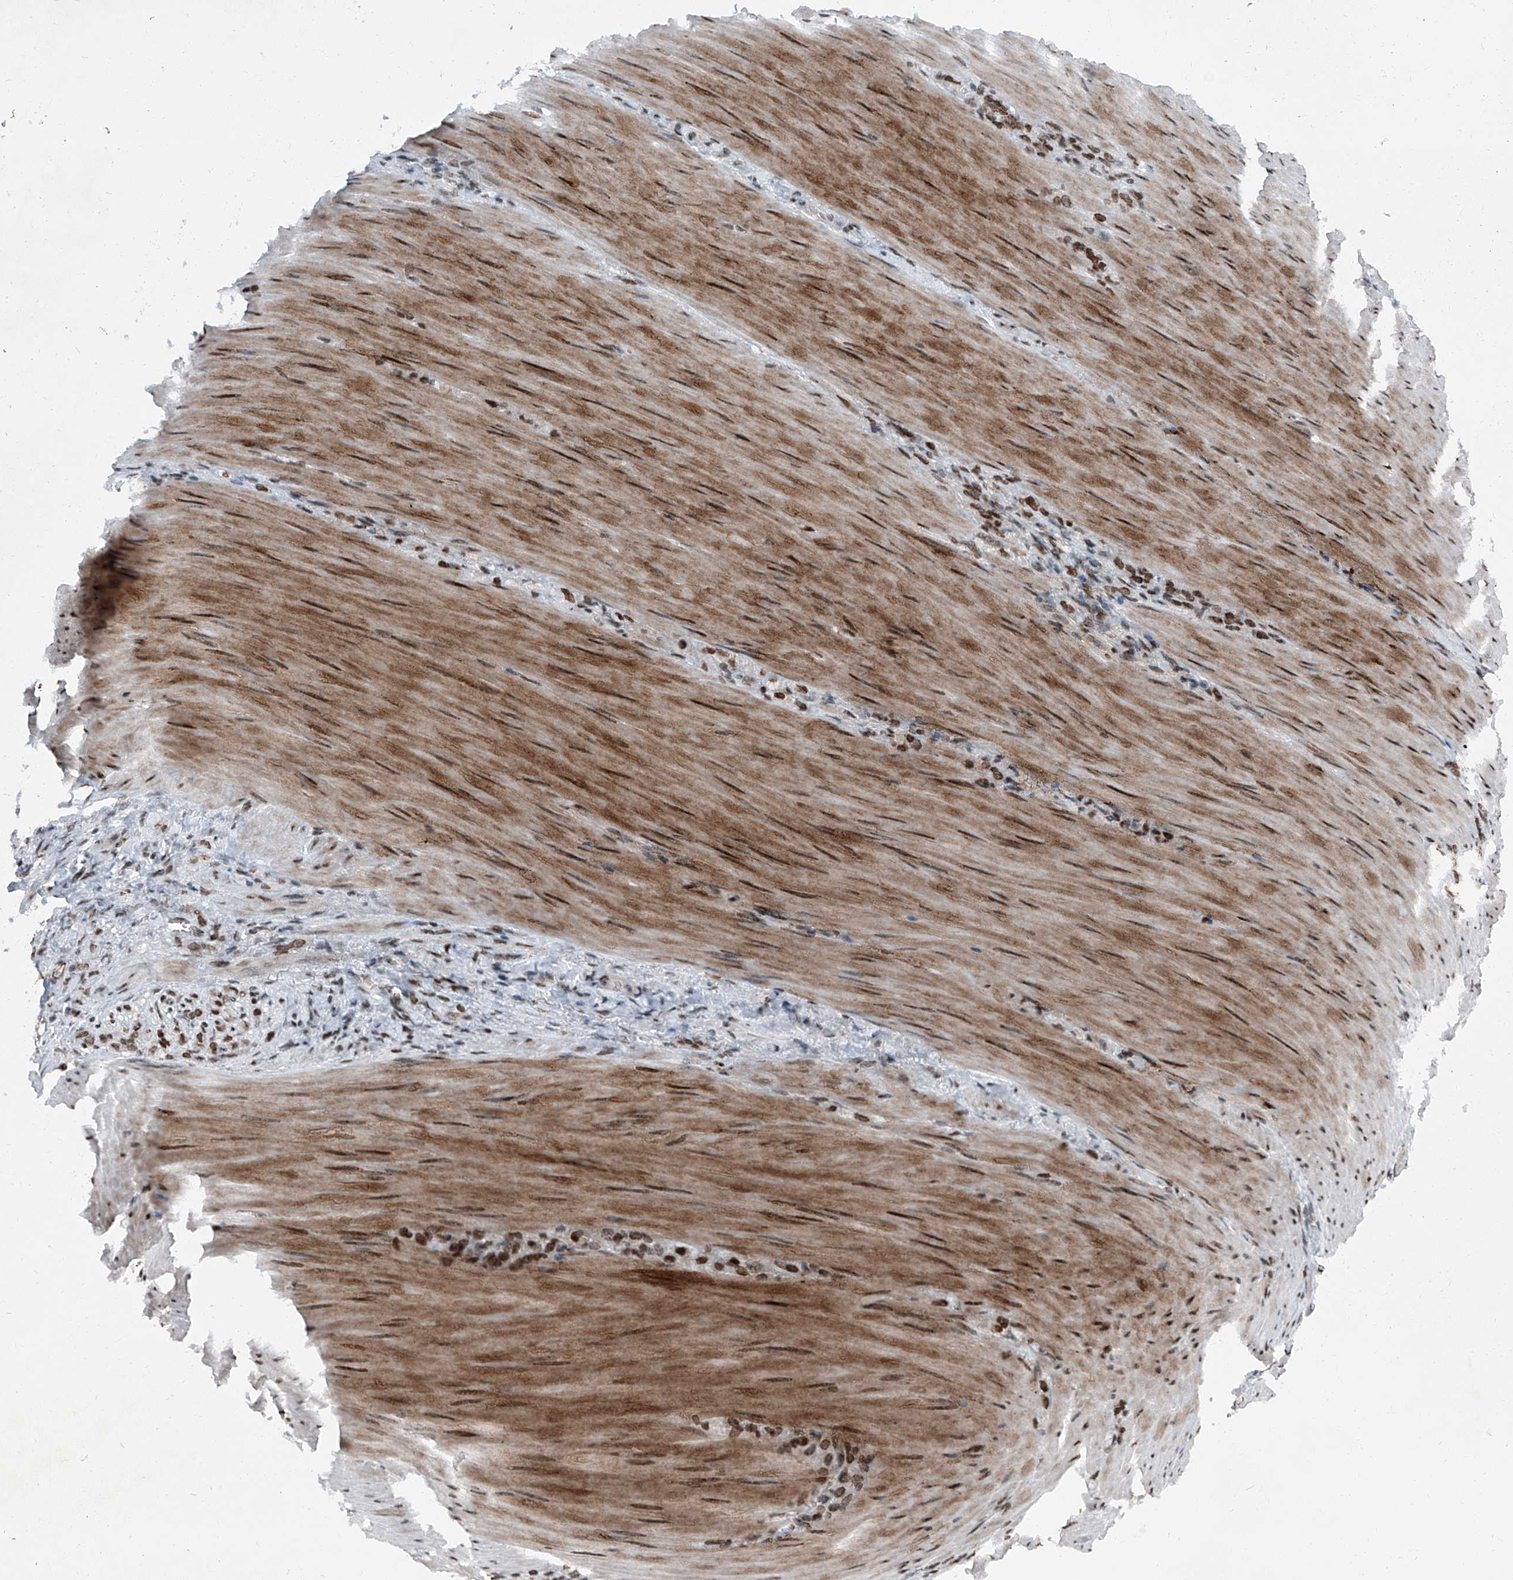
{"staining": {"intensity": "moderate", "quantity": ">75%", "location": "nuclear"}, "tissue": "stomach cancer", "cell_type": "Tumor cells", "image_type": "cancer", "snomed": [{"axis": "morphology", "description": "Normal tissue, NOS"}, {"axis": "morphology", "description": "Adenocarcinoma, NOS"}, {"axis": "topography", "description": "Stomach"}], "caption": "Stomach adenocarcinoma stained for a protein (brown) exhibits moderate nuclear positive expression in about >75% of tumor cells.", "gene": "BMI1", "patient": {"sex": "male", "age": 82}}